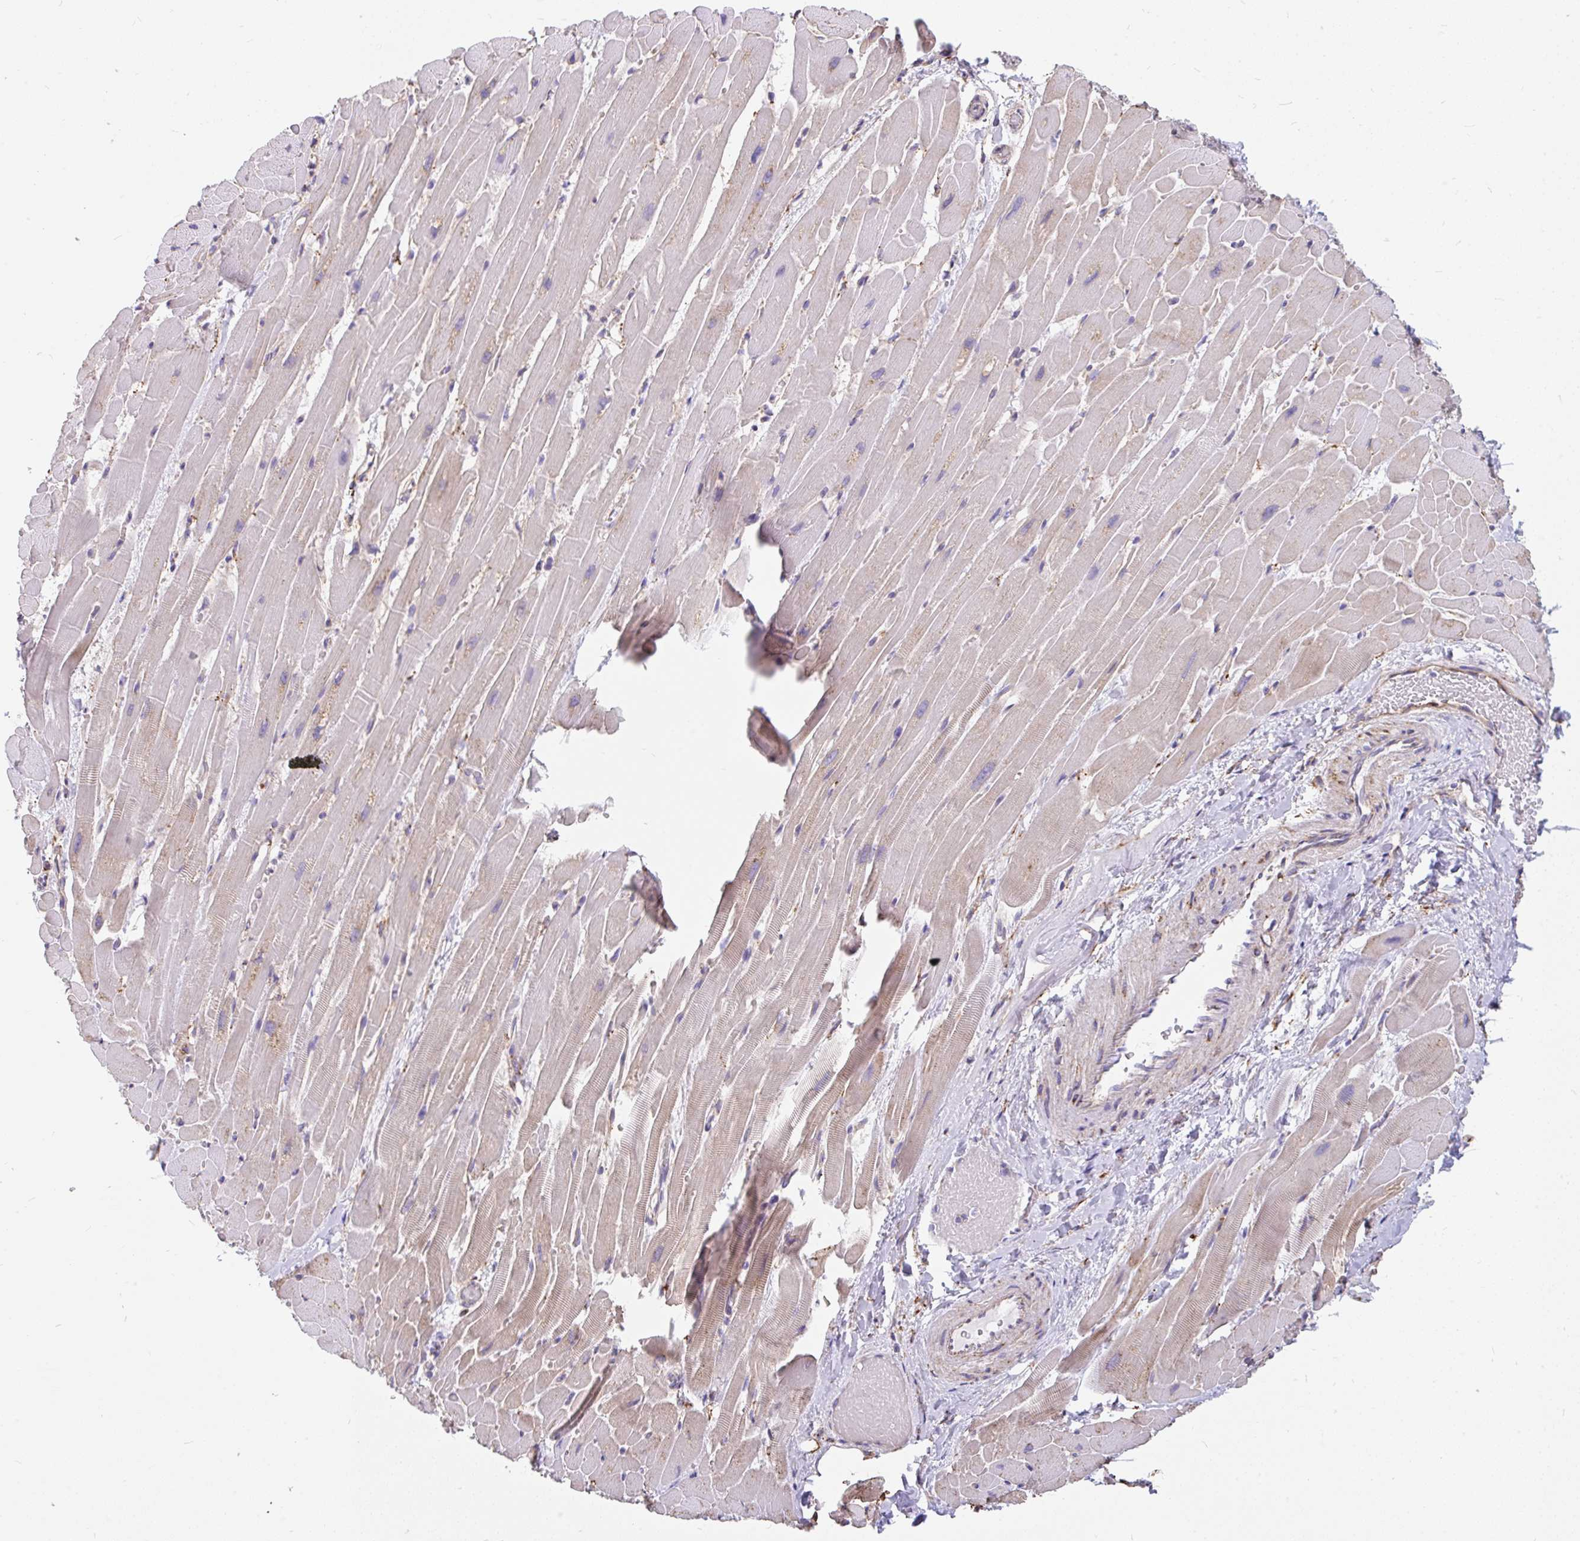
{"staining": {"intensity": "weak", "quantity": "25%-75%", "location": "cytoplasmic/membranous"}, "tissue": "heart muscle", "cell_type": "Cardiomyocytes", "image_type": "normal", "snomed": [{"axis": "morphology", "description": "Normal tissue, NOS"}, {"axis": "topography", "description": "Heart"}], "caption": "DAB immunohistochemical staining of unremarkable human heart muscle demonstrates weak cytoplasmic/membranous protein staining in about 25%-75% of cardiomyocytes.", "gene": "EML5", "patient": {"sex": "male", "age": 37}}